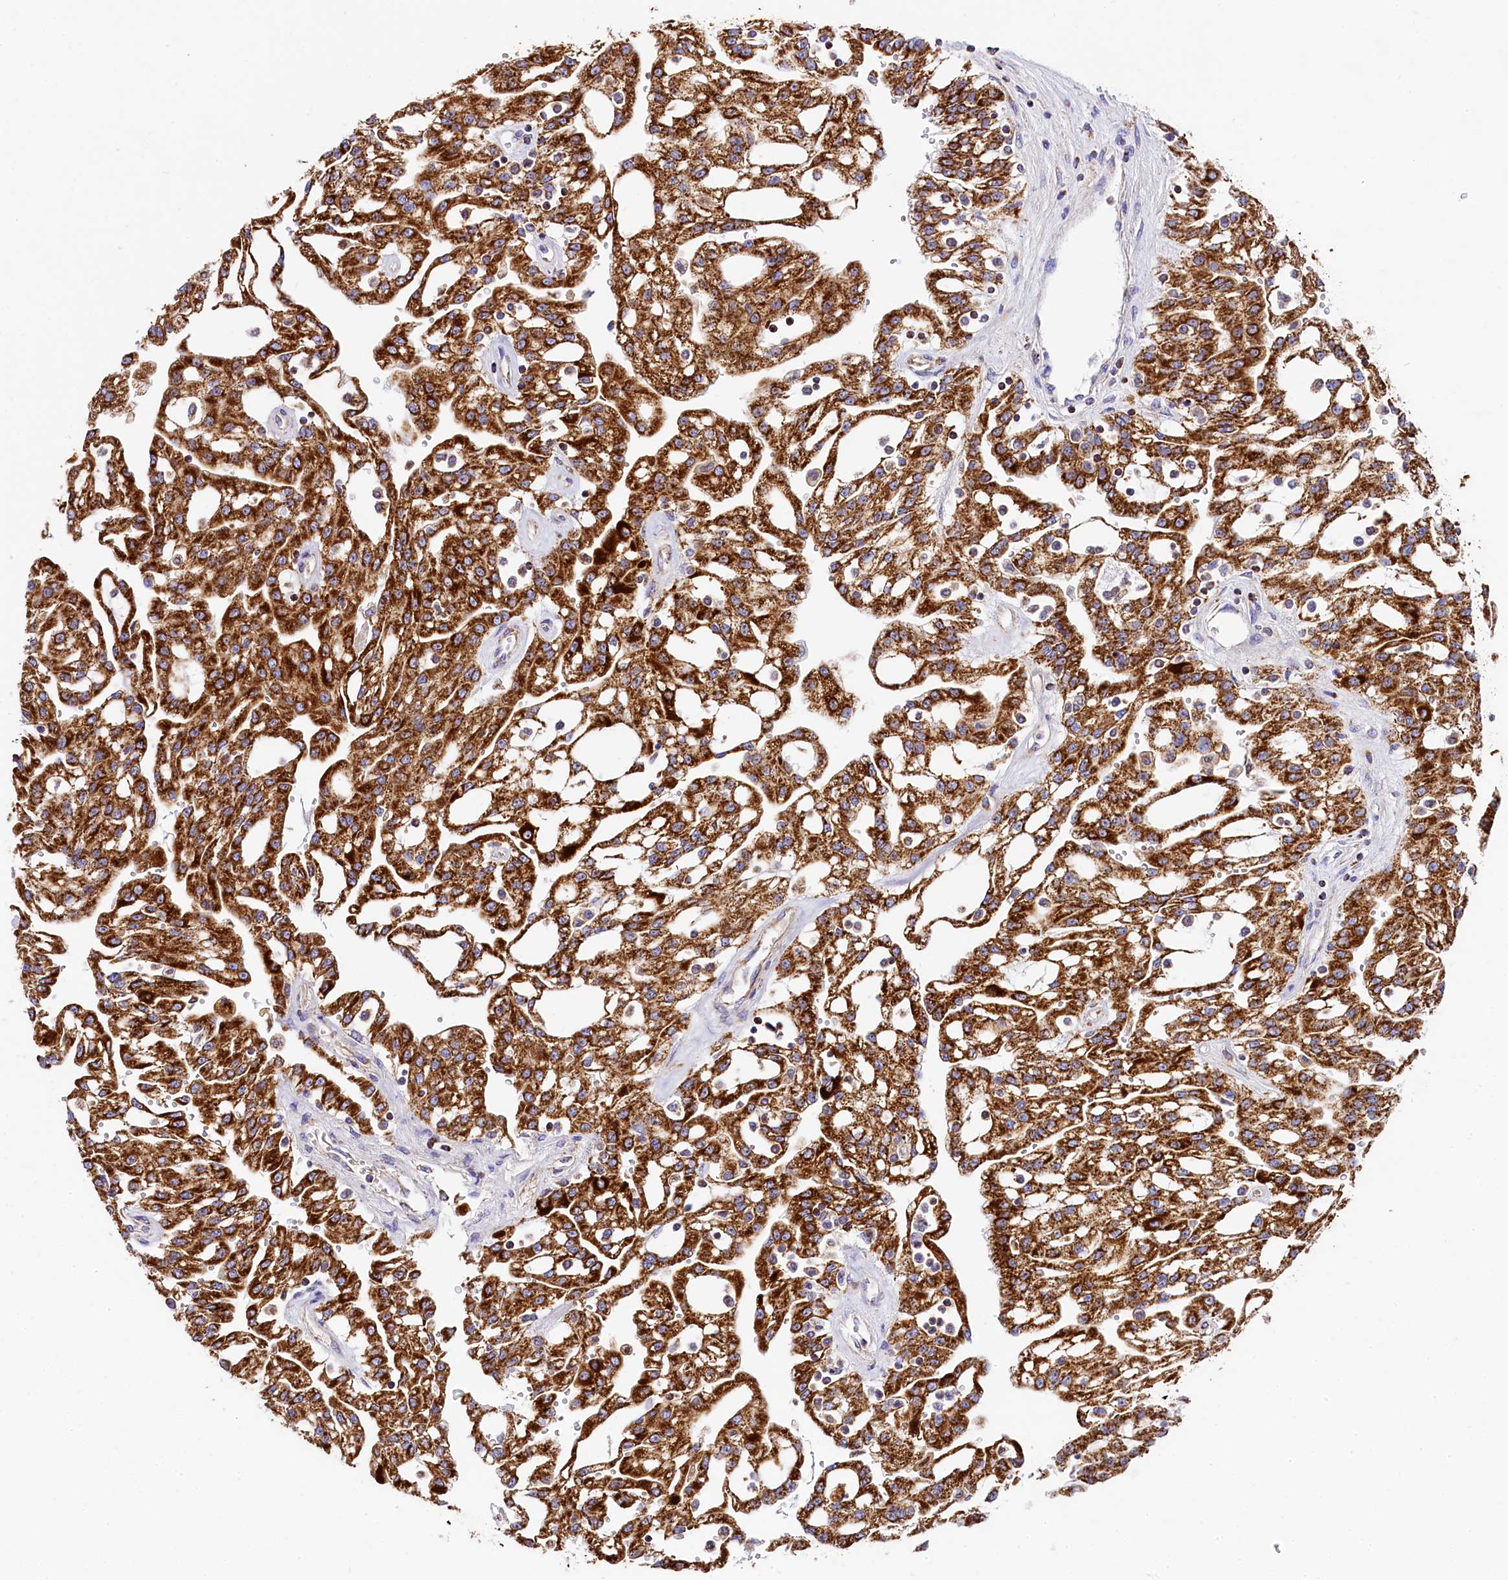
{"staining": {"intensity": "strong", "quantity": ">75%", "location": "cytoplasmic/membranous"}, "tissue": "renal cancer", "cell_type": "Tumor cells", "image_type": "cancer", "snomed": [{"axis": "morphology", "description": "Adenocarcinoma, NOS"}, {"axis": "topography", "description": "Kidney"}], "caption": "Immunohistochemistry image of renal adenocarcinoma stained for a protein (brown), which shows high levels of strong cytoplasmic/membranous staining in about >75% of tumor cells.", "gene": "CLYBL", "patient": {"sex": "male", "age": 63}}